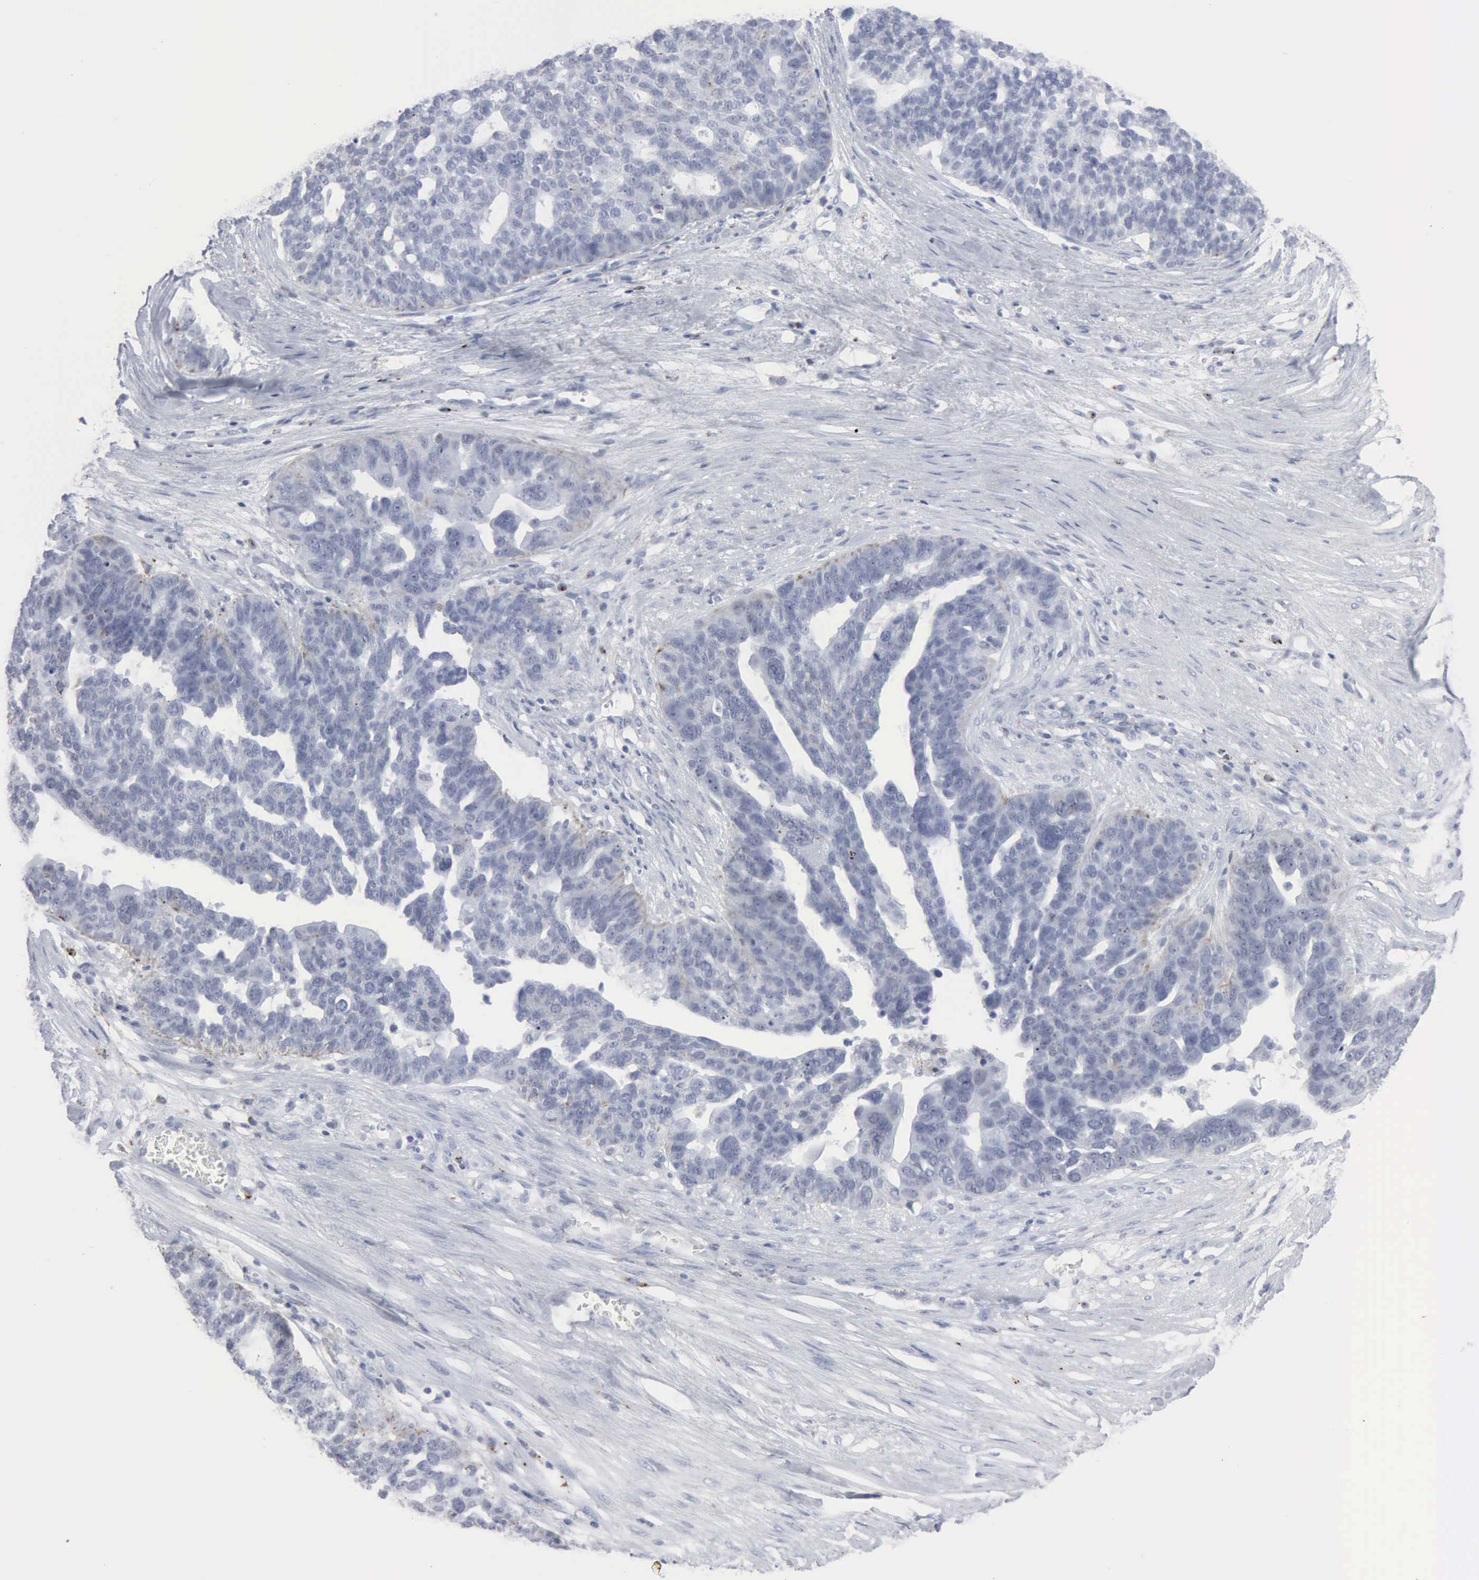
{"staining": {"intensity": "negative", "quantity": "none", "location": "none"}, "tissue": "ovarian cancer", "cell_type": "Tumor cells", "image_type": "cancer", "snomed": [{"axis": "morphology", "description": "Cystadenocarcinoma, serous, NOS"}, {"axis": "topography", "description": "Ovary"}], "caption": "This image is of serous cystadenocarcinoma (ovarian) stained with IHC to label a protein in brown with the nuclei are counter-stained blue. There is no expression in tumor cells.", "gene": "GLA", "patient": {"sex": "female", "age": 59}}